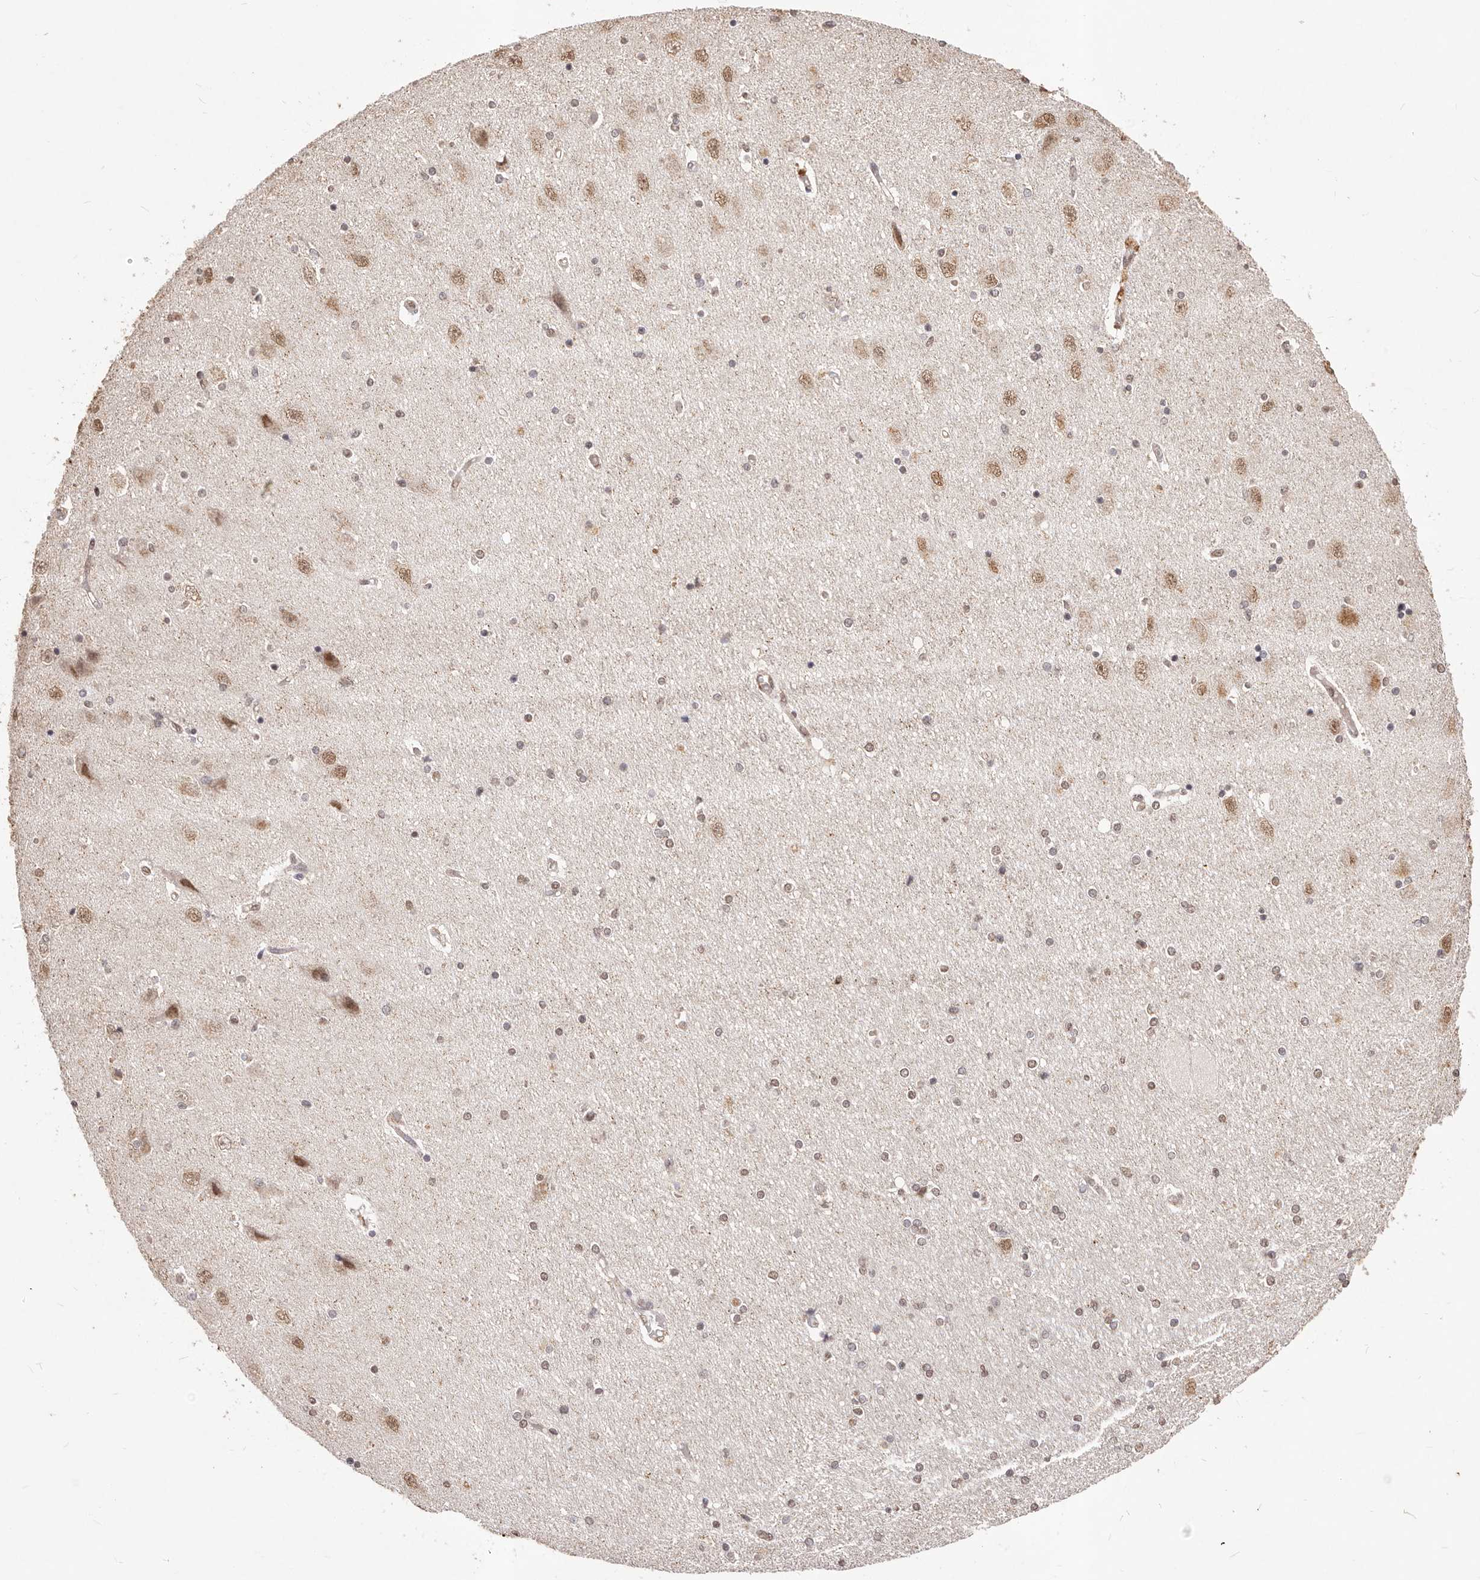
{"staining": {"intensity": "weak", "quantity": "25%-75%", "location": "nuclear"}, "tissue": "hippocampus", "cell_type": "Glial cells", "image_type": "normal", "snomed": [{"axis": "morphology", "description": "Normal tissue, NOS"}, {"axis": "topography", "description": "Hippocampus"}], "caption": "This is a histology image of immunohistochemistry staining of unremarkable hippocampus, which shows weak staining in the nuclear of glial cells.", "gene": "RPS6KA5", "patient": {"sex": "female", "age": 54}}